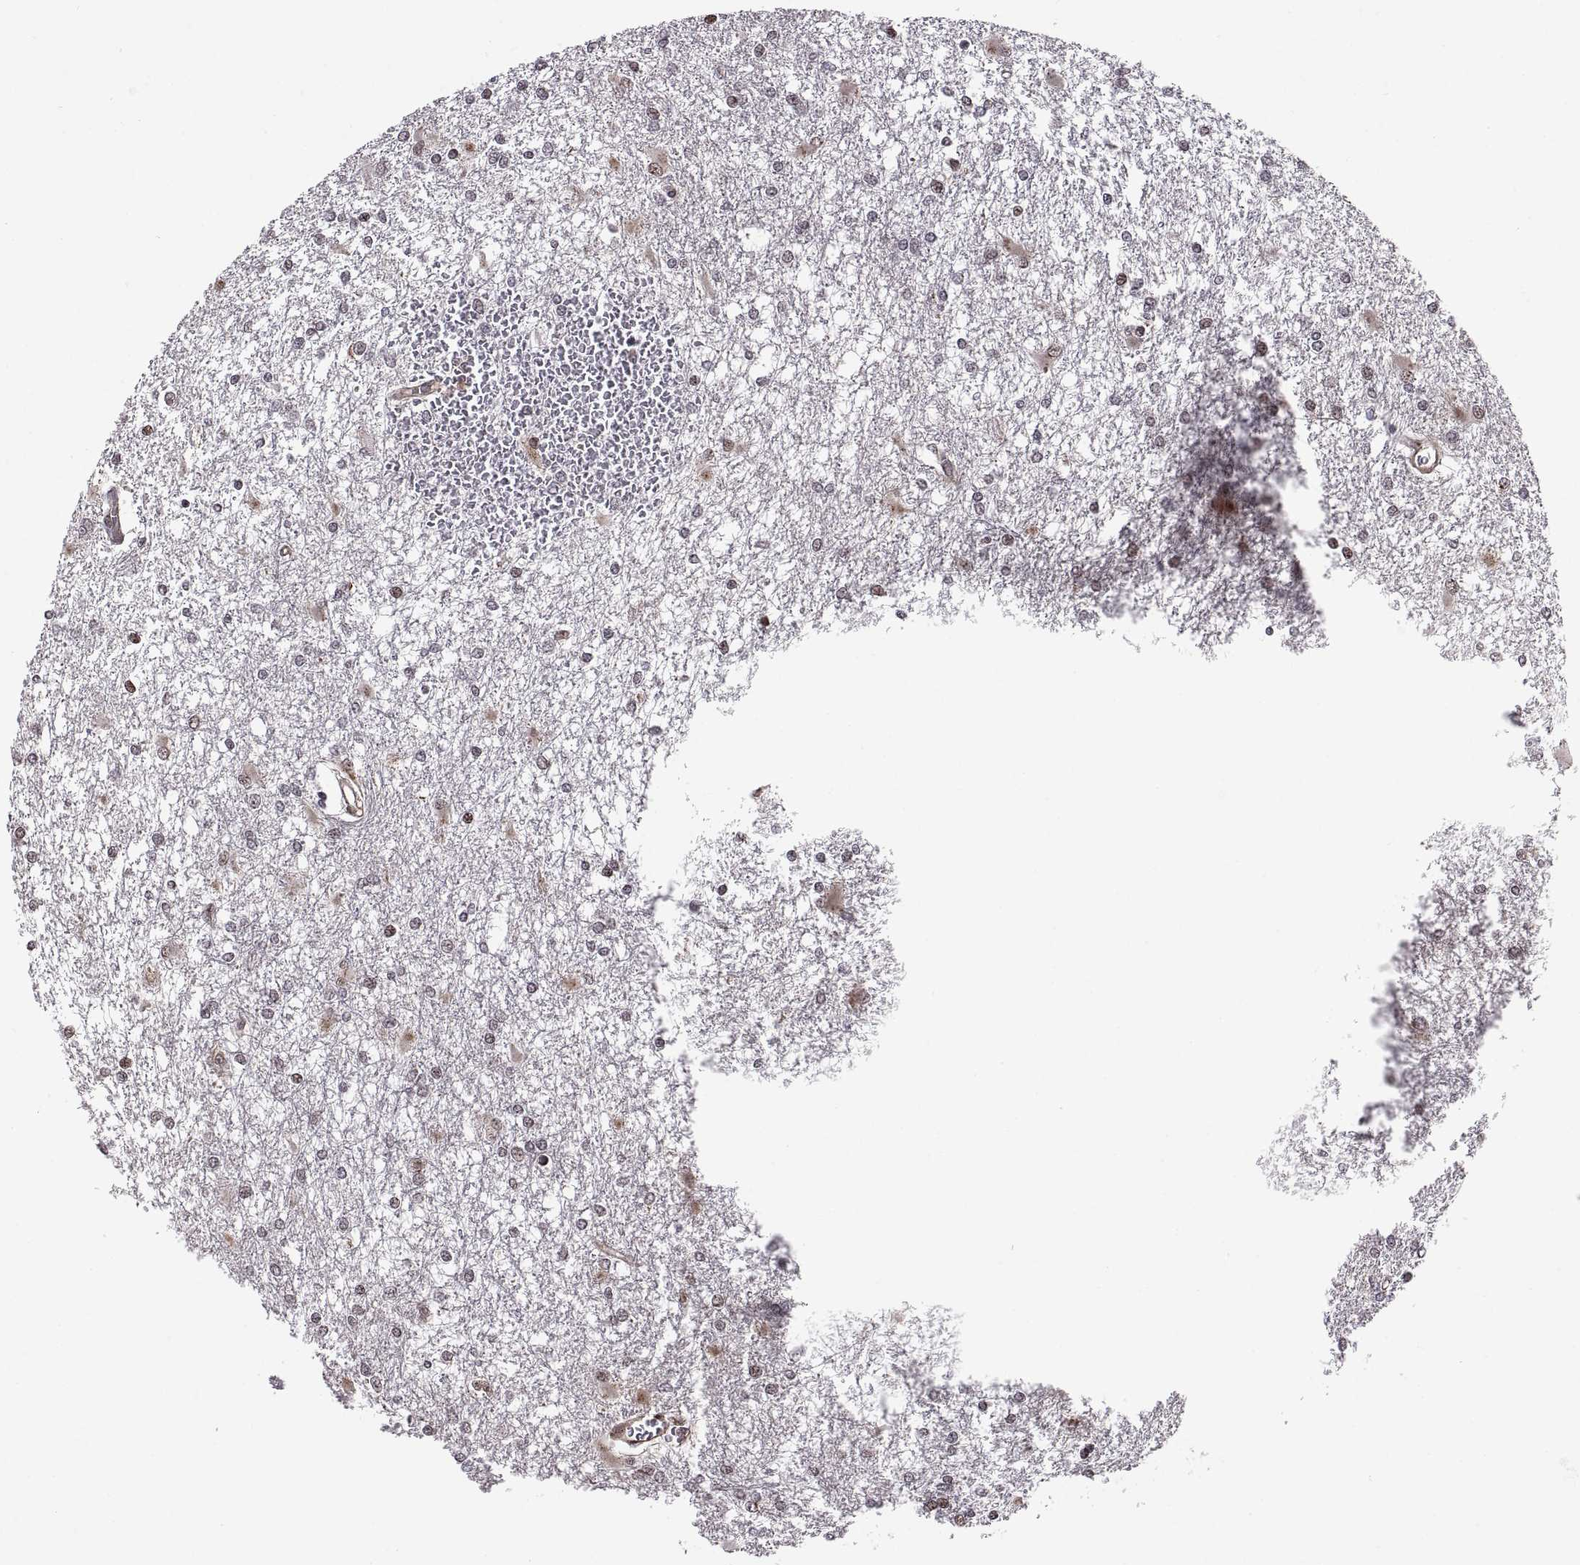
{"staining": {"intensity": "moderate", "quantity": "<25%", "location": "nuclear"}, "tissue": "glioma", "cell_type": "Tumor cells", "image_type": "cancer", "snomed": [{"axis": "morphology", "description": "Glioma, malignant, High grade"}, {"axis": "topography", "description": "Cerebral cortex"}], "caption": "The histopathology image reveals a brown stain indicating the presence of a protein in the nuclear of tumor cells in glioma.", "gene": "ARRB1", "patient": {"sex": "male", "age": 79}}